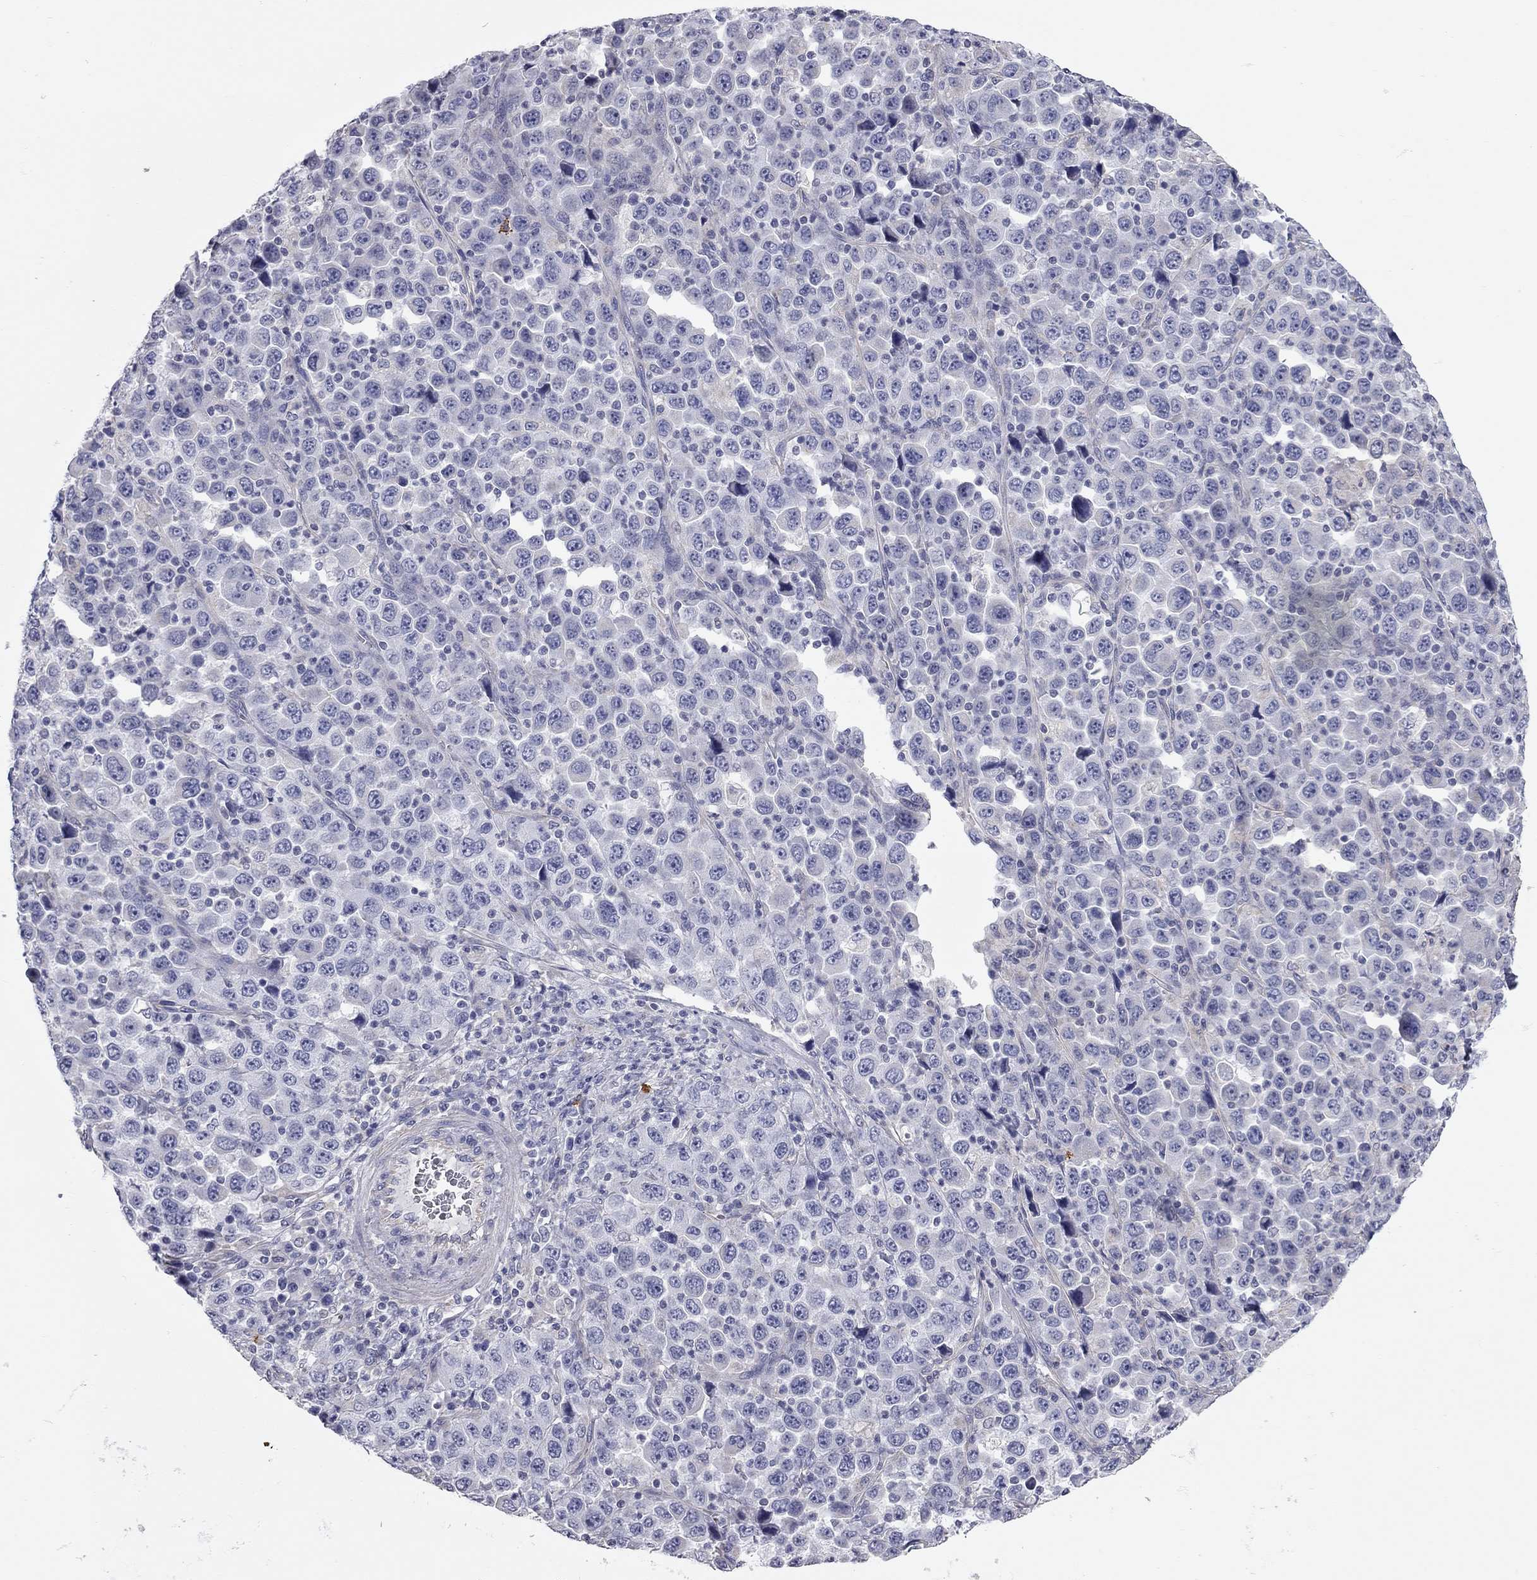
{"staining": {"intensity": "negative", "quantity": "none", "location": "none"}, "tissue": "stomach cancer", "cell_type": "Tumor cells", "image_type": "cancer", "snomed": [{"axis": "morphology", "description": "Normal tissue, NOS"}, {"axis": "morphology", "description": "Adenocarcinoma, NOS"}, {"axis": "topography", "description": "Stomach, upper"}, {"axis": "topography", "description": "Stomach"}], "caption": "IHC histopathology image of stomach adenocarcinoma stained for a protein (brown), which demonstrates no positivity in tumor cells. (Immunohistochemistry (ihc), brightfield microscopy, high magnification).", "gene": "C10orf90", "patient": {"sex": "male", "age": 59}}